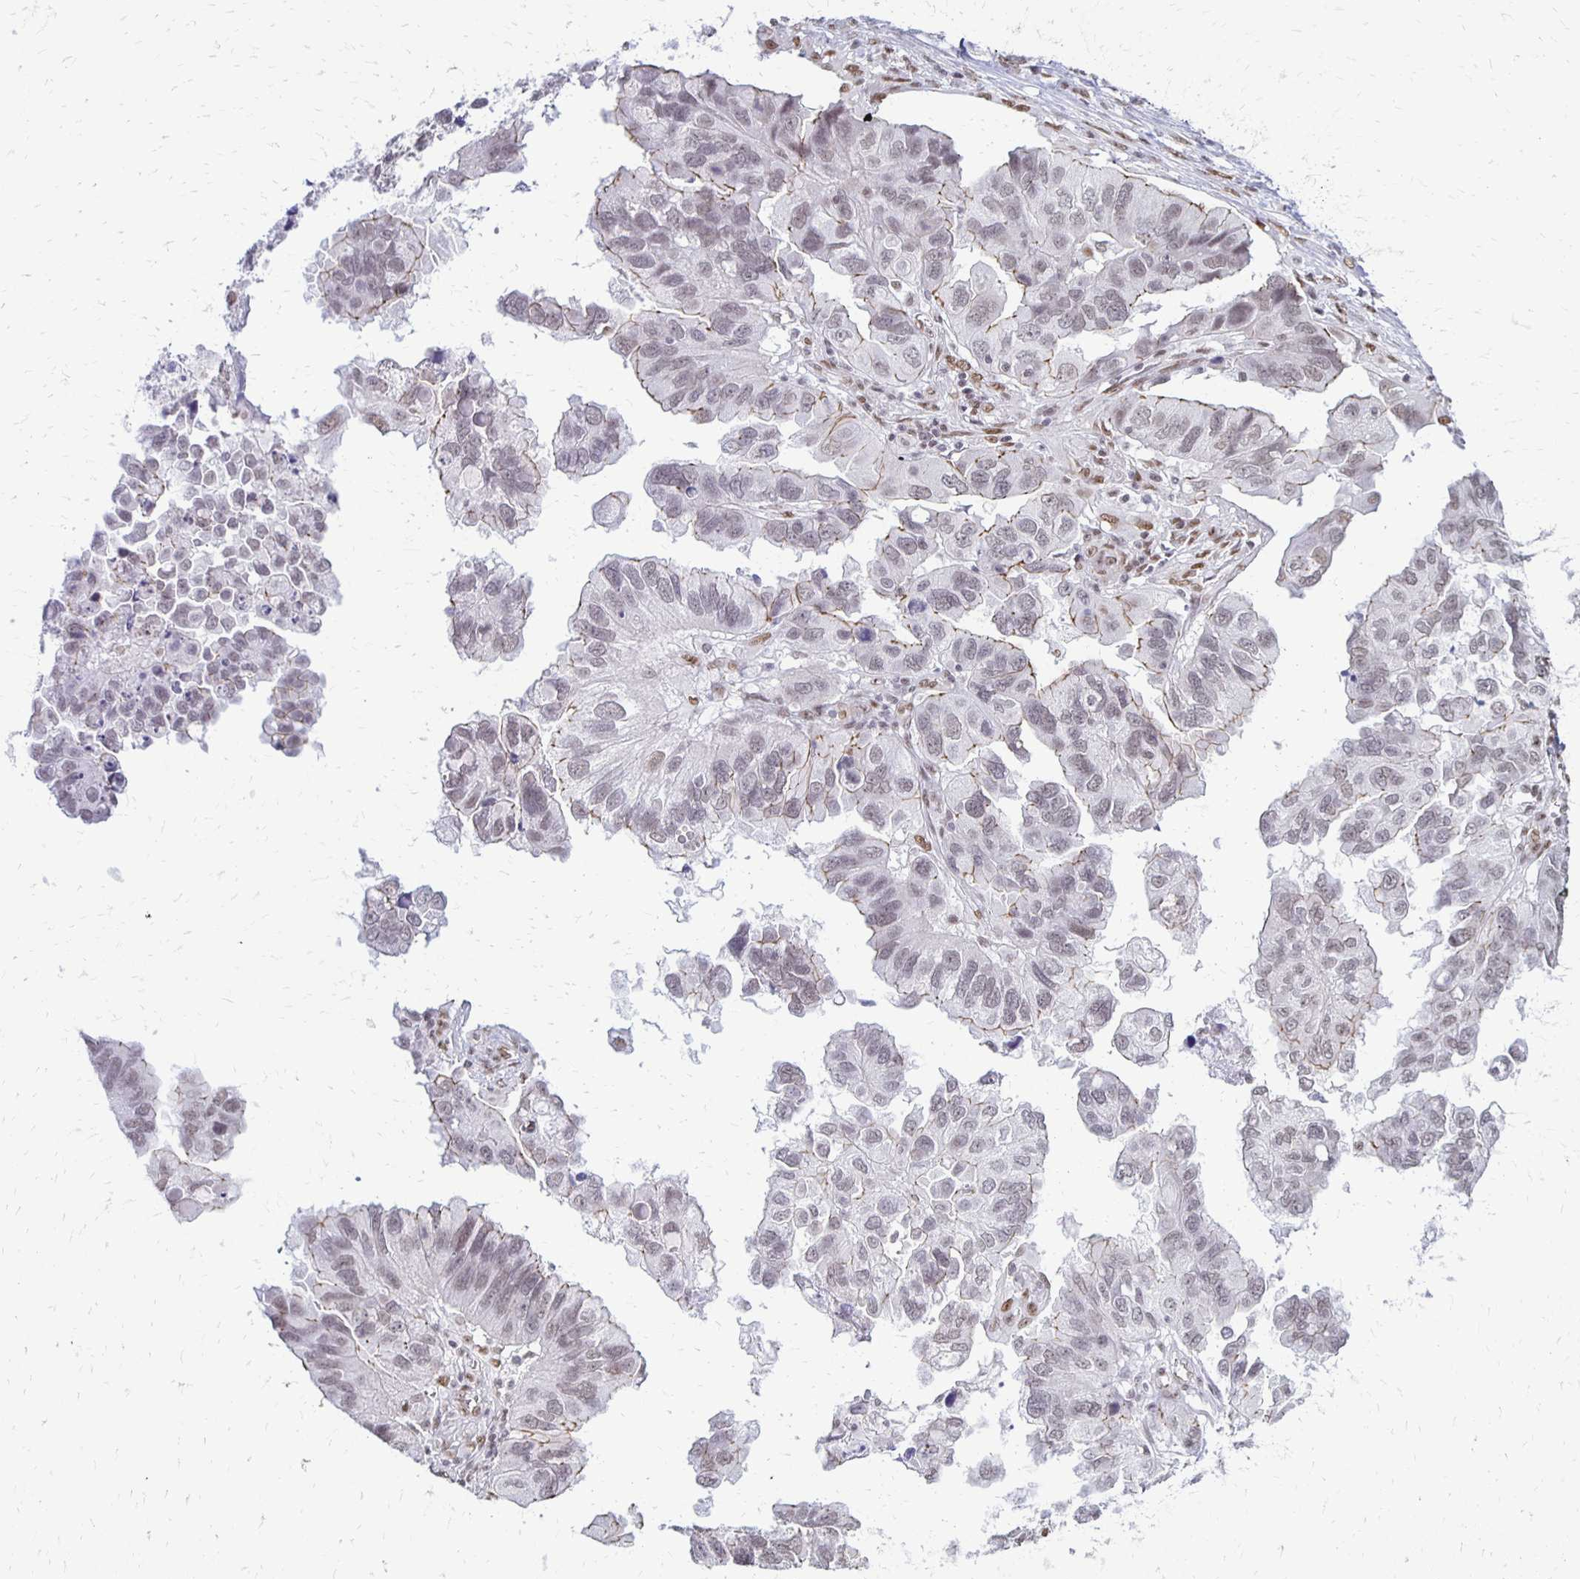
{"staining": {"intensity": "weak", "quantity": "<25%", "location": "cytoplasmic/membranous,nuclear"}, "tissue": "ovarian cancer", "cell_type": "Tumor cells", "image_type": "cancer", "snomed": [{"axis": "morphology", "description": "Cystadenocarcinoma, serous, NOS"}, {"axis": "topography", "description": "Ovary"}], "caption": "Immunohistochemistry (IHC) of ovarian cancer (serous cystadenocarcinoma) shows no staining in tumor cells.", "gene": "DDB2", "patient": {"sex": "female", "age": 79}}